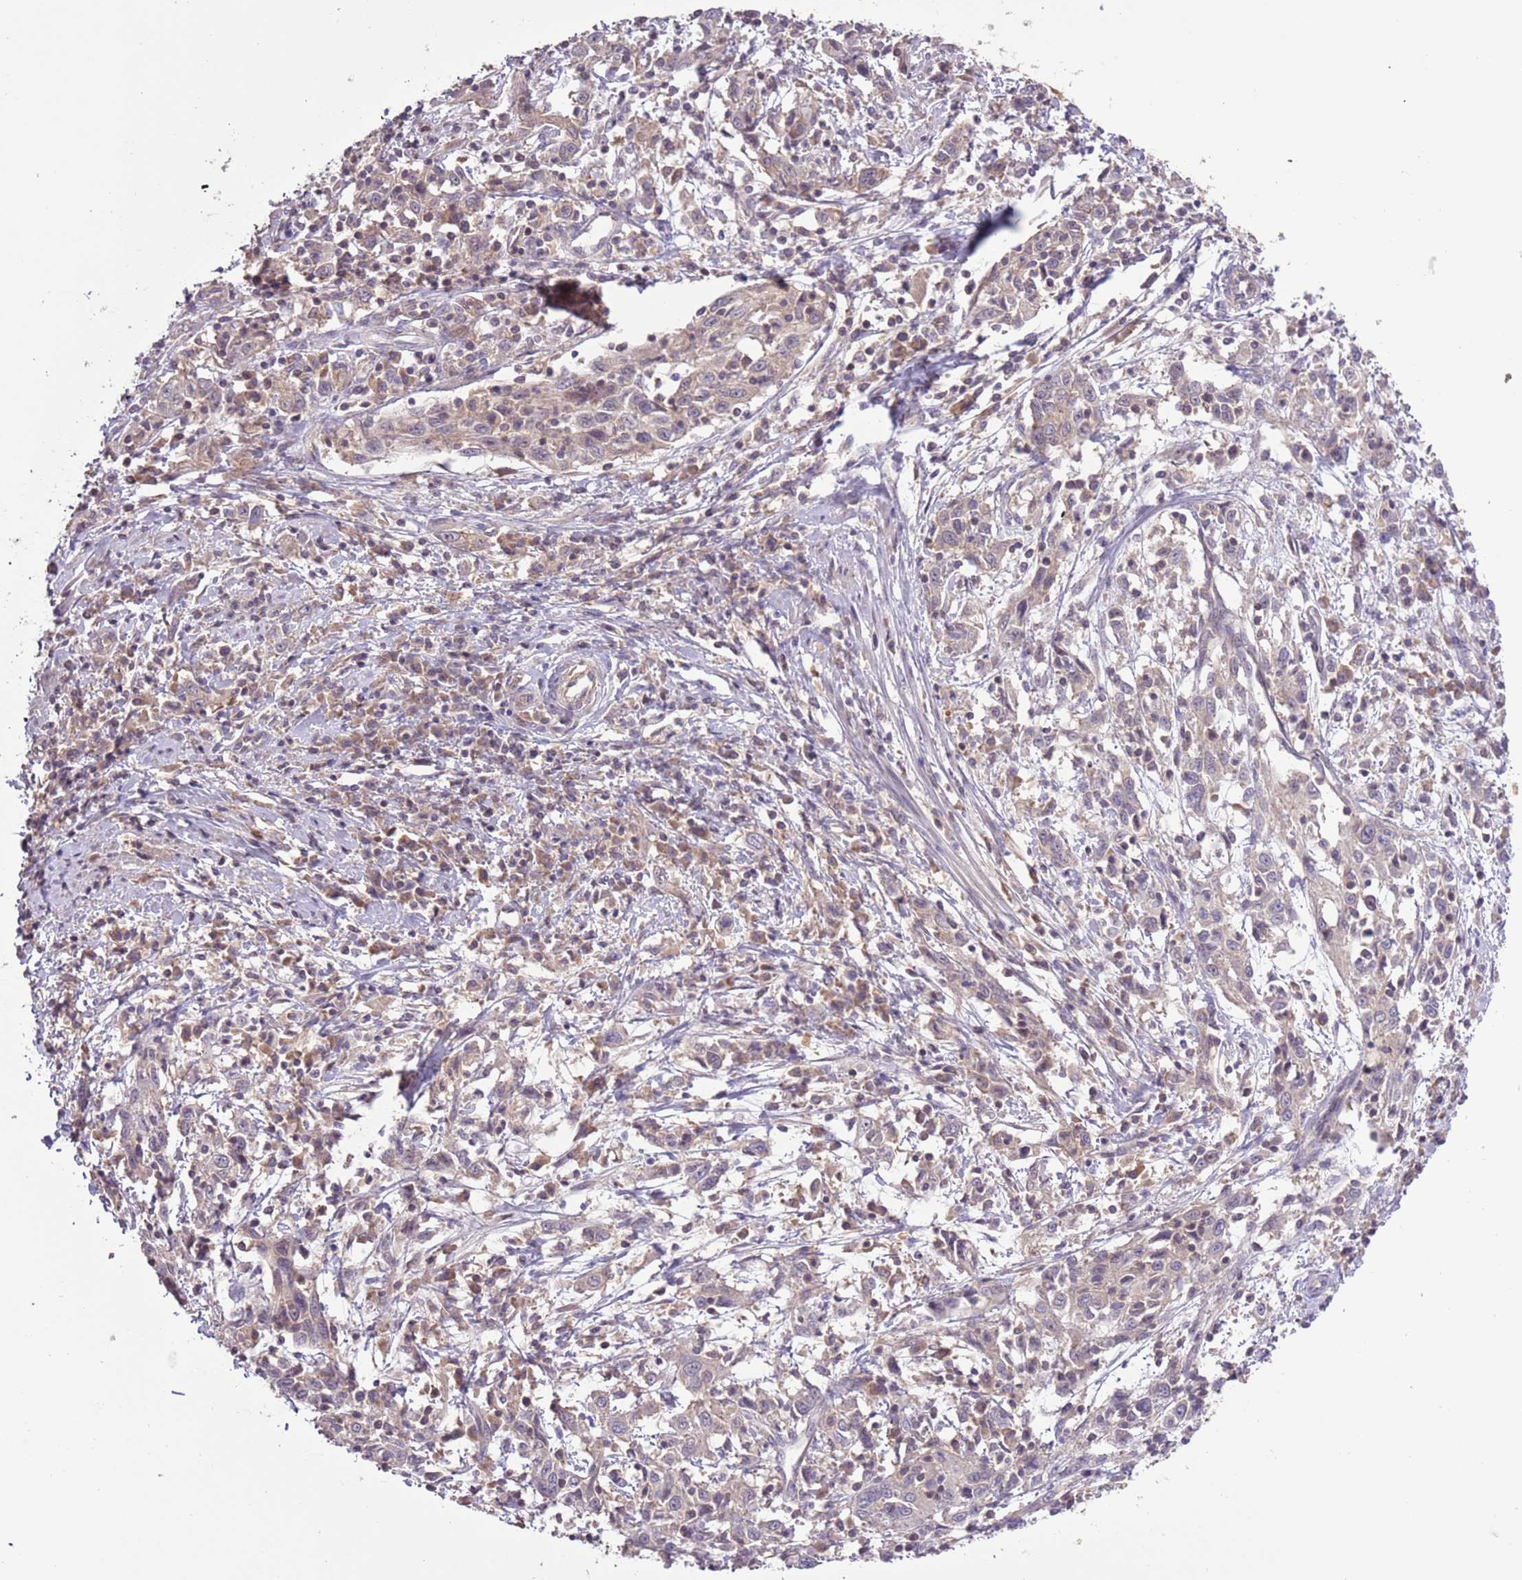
{"staining": {"intensity": "weak", "quantity": ">75%", "location": "cytoplasmic/membranous"}, "tissue": "cervical cancer", "cell_type": "Tumor cells", "image_type": "cancer", "snomed": [{"axis": "morphology", "description": "Squamous cell carcinoma, NOS"}, {"axis": "topography", "description": "Cervix"}], "caption": "The photomicrograph demonstrates immunohistochemical staining of cervical squamous cell carcinoma. There is weak cytoplasmic/membranous staining is appreciated in about >75% of tumor cells.", "gene": "SHROOM3", "patient": {"sex": "female", "age": 46}}